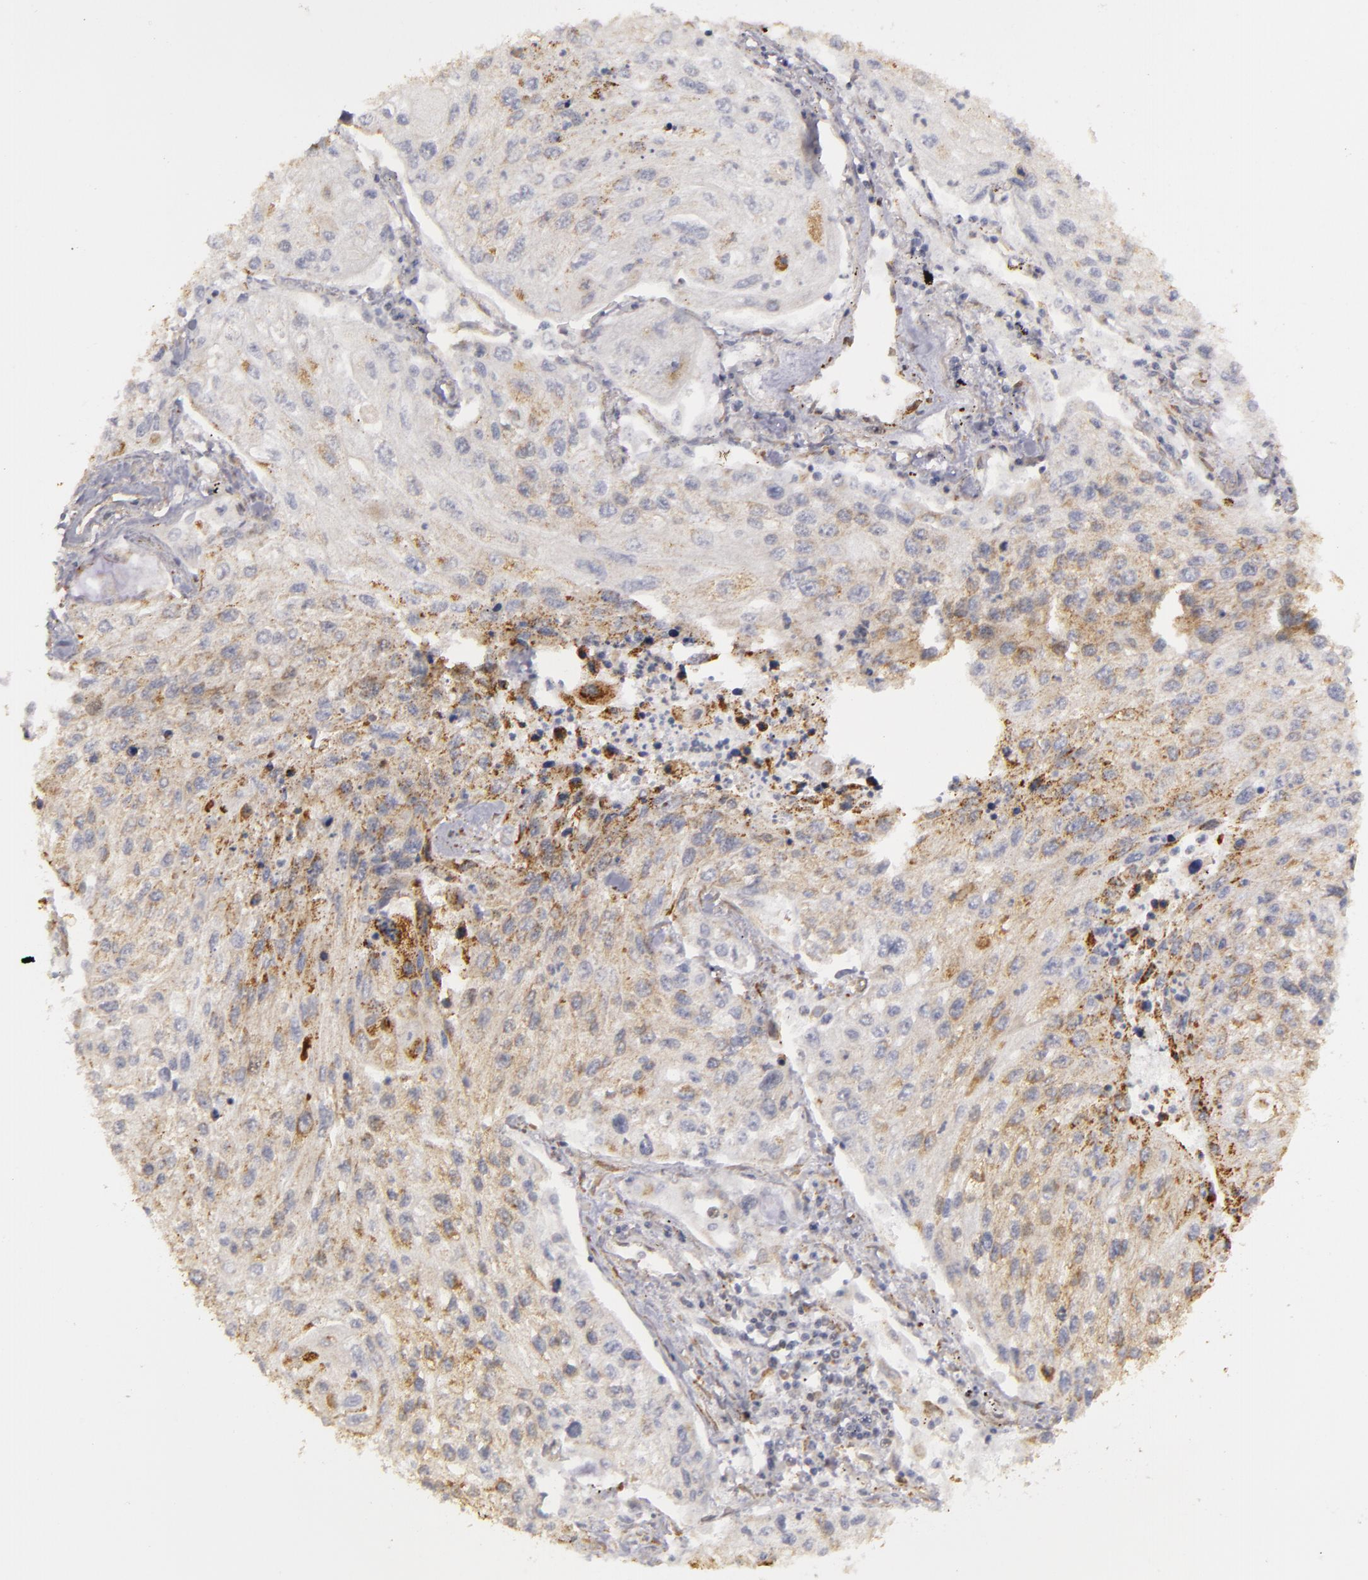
{"staining": {"intensity": "weak", "quantity": "25%-75%", "location": "cytoplasmic/membranous"}, "tissue": "lung cancer", "cell_type": "Tumor cells", "image_type": "cancer", "snomed": [{"axis": "morphology", "description": "Squamous cell carcinoma, NOS"}, {"axis": "topography", "description": "Lung"}], "caption": "Squamous cell carcinoma (lung) tissue displays weak cytoplasmic/membranous staining in about 25%-75% of tumor cells", "gene": "CYB5R3", "patient": {"sex": "male", "age": 75}}